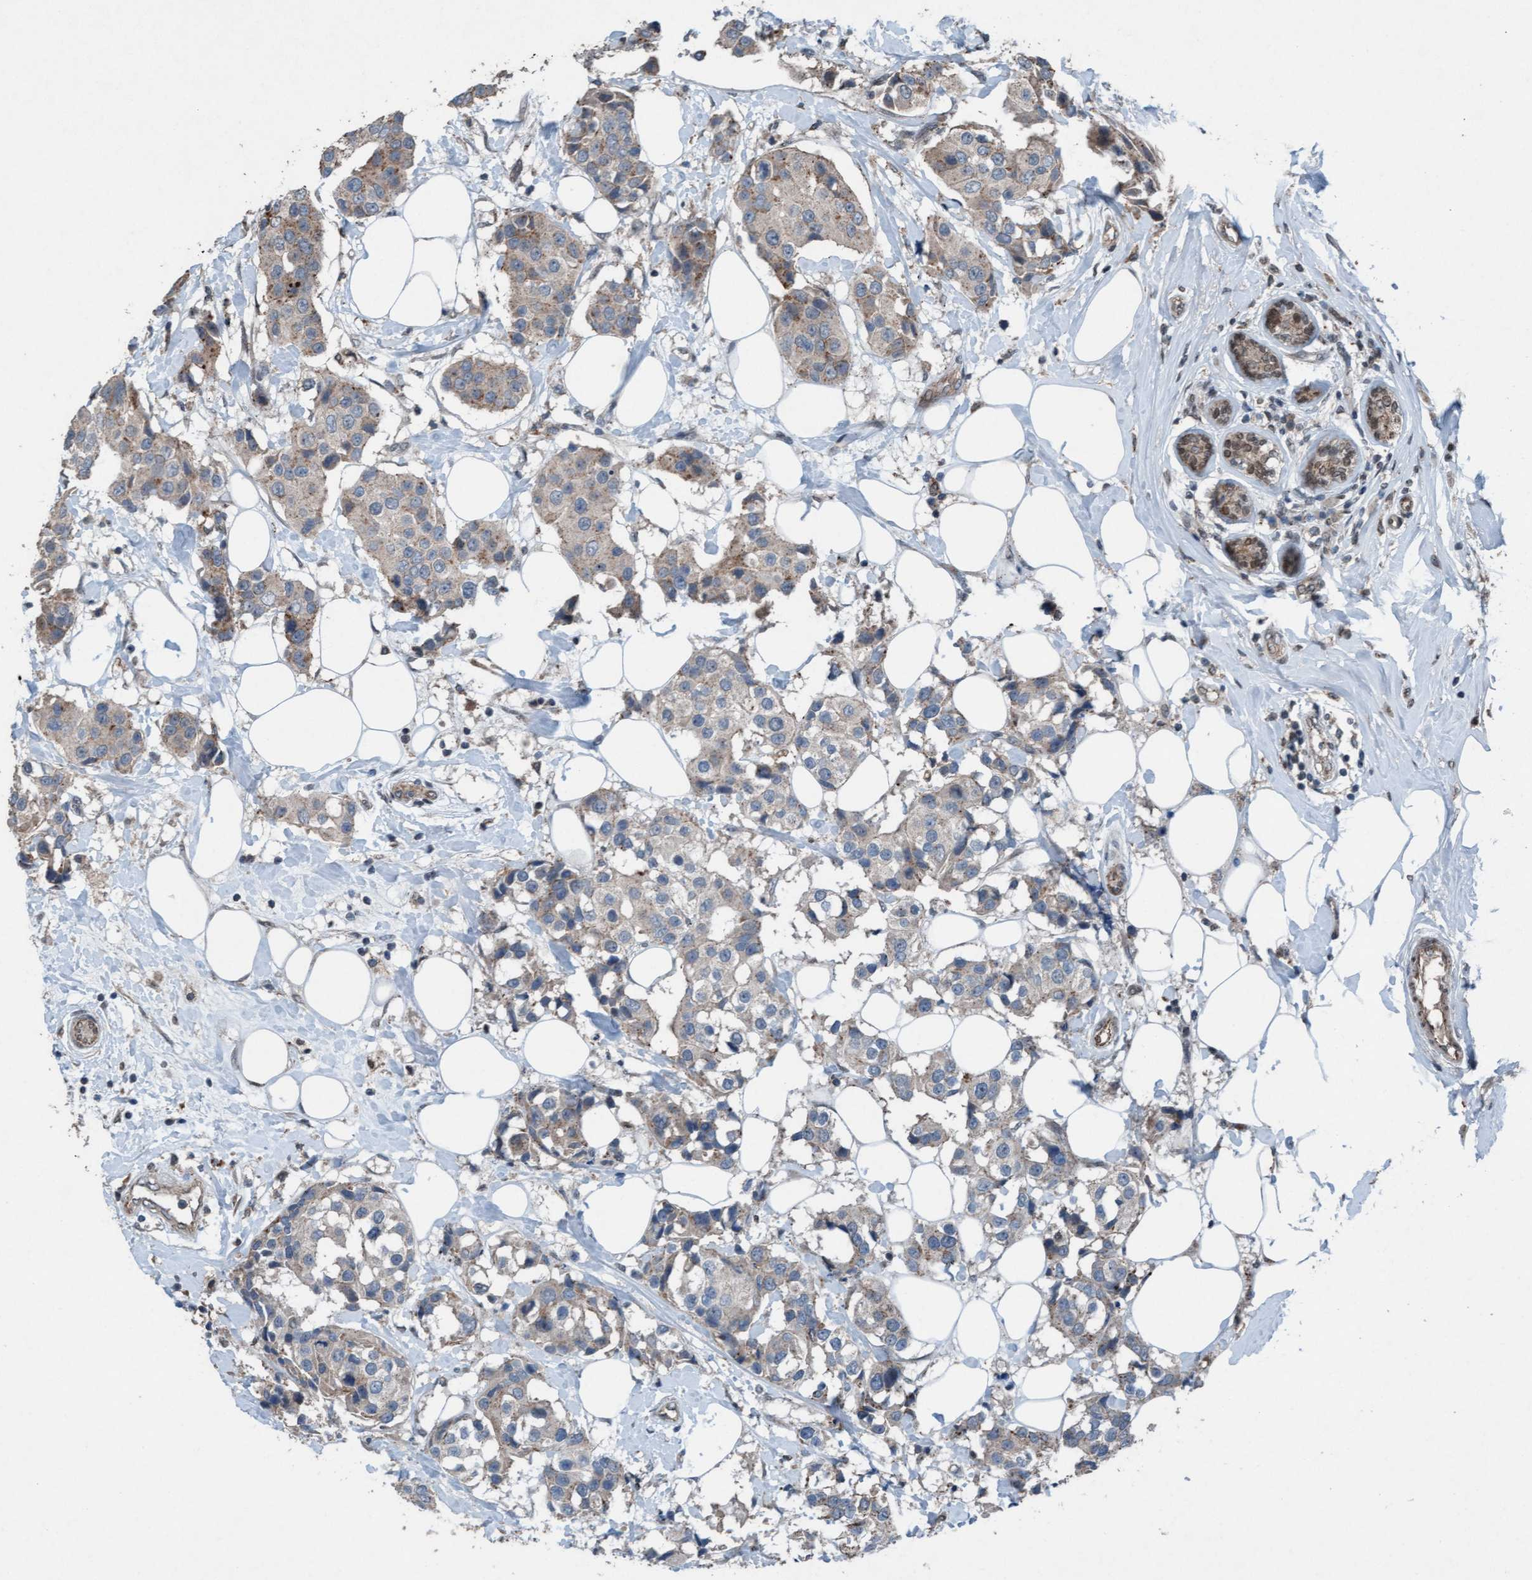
{"staining": {"intensity": "moderate", "quantity": "<25%", "location": "cytoplasmic/membranous"}, "tissue": "breast cancer", "cell_type": "Tumor cells", "image_type": "cancer", "snomed": [{"axis": "morphology", "description": "Normal tissue, NOS"}, {"axis": "morphology", "description": "Duct carcinoma"}, {"axis": "topography", "description": "Breast"}], "caption": "Immunohistochemistry of invasive ductal carcinoma (breast) demonstrates low levels of moderate cytoplasmic/membranous positivity in about <25% of tumor cells.", "gene": "PLXNB2", "patient": {"sex": "female", "age": 39}}